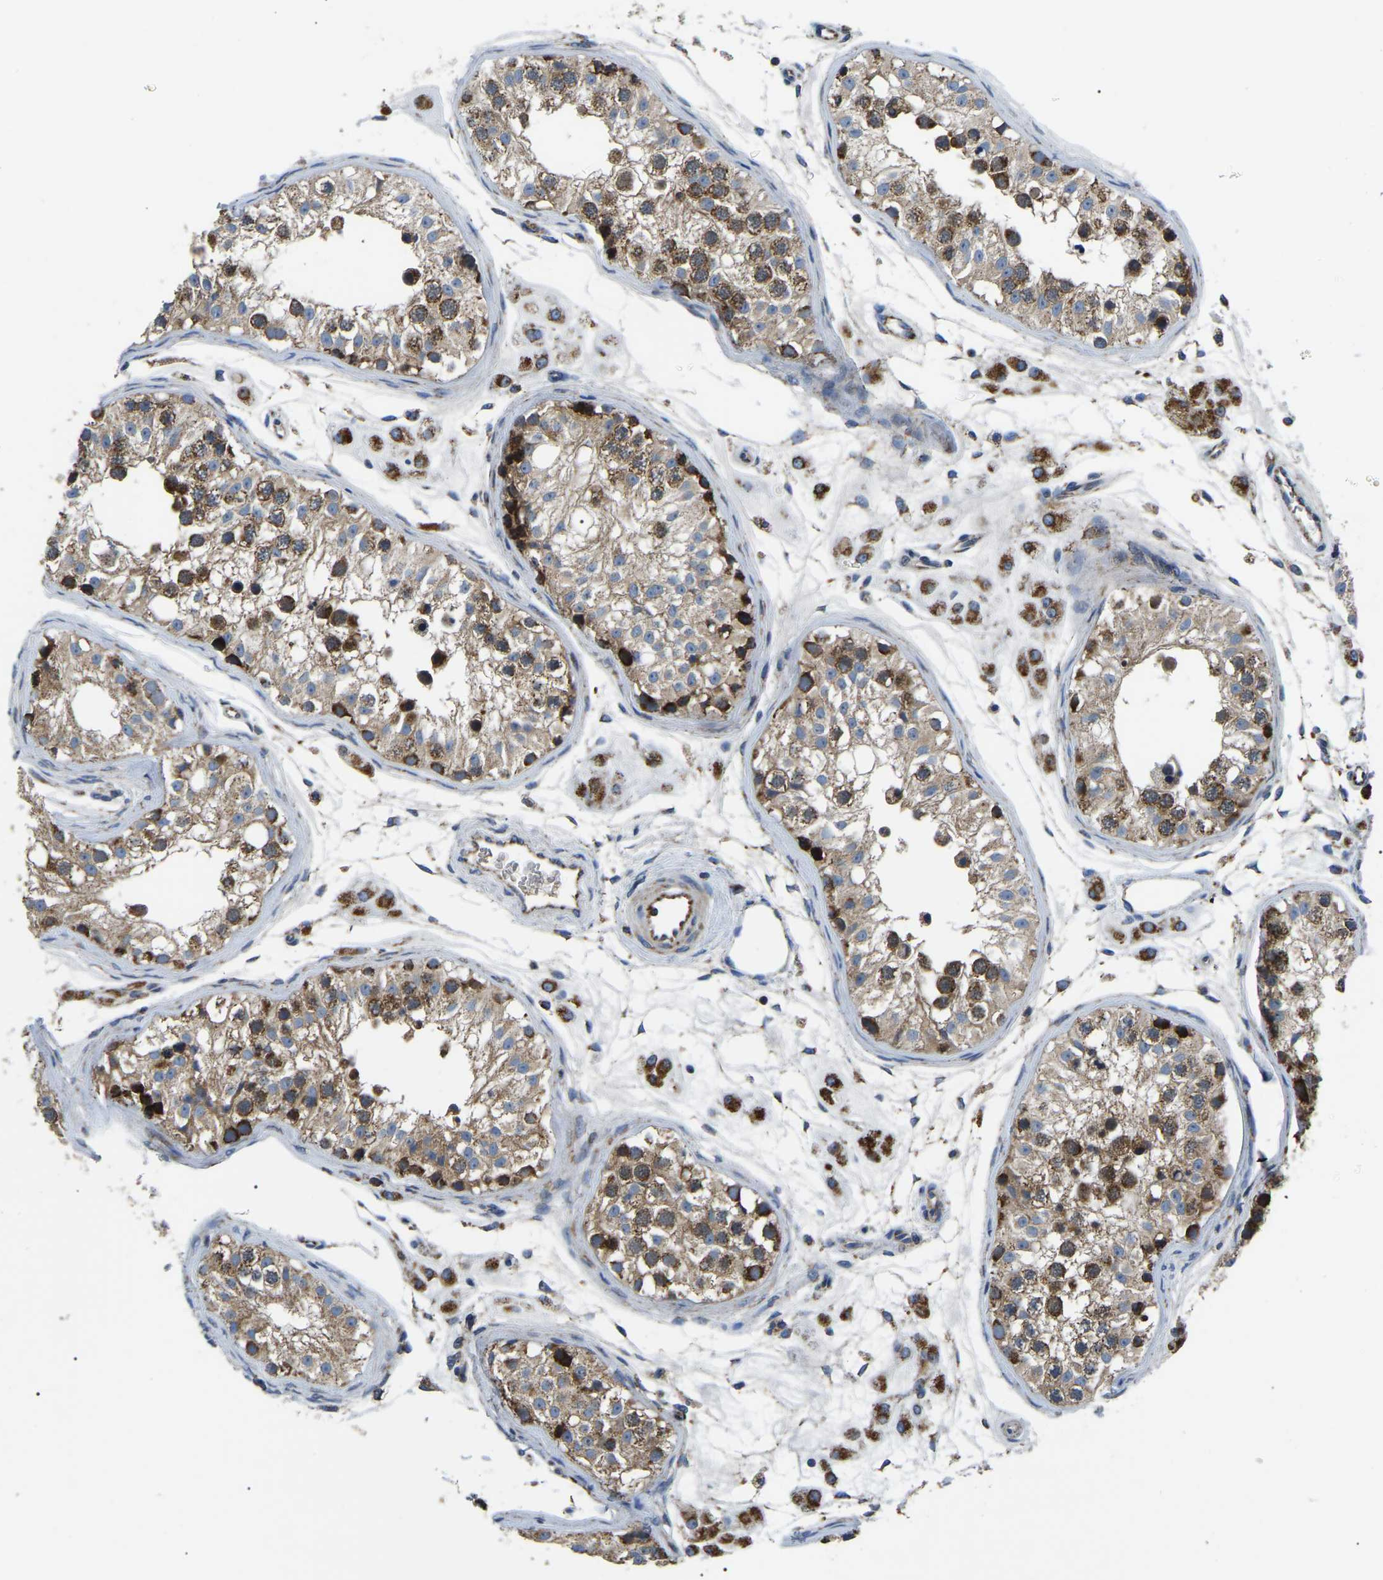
{"staining": {"intensity": "strong", "quantity": ">75%", "location": "cytoplasmic/membranous"}, "tissue": "testis", "cell_type": "Cells in seminiferous ducts", "image_type": "normal", "snomed": [{"axis": "morphology", "description": "Normal tissue, NOS"}, {"axis": "morphology", "description": "Adenocarcinoma, metastatic, NOS"}, {"axis": "topography", "description": "Testis"}], "caption": "Immunohistochemistry (IHC) staining of benign testis, which shows high levels of strong cytoplasmic/membranous expression in approximately >75% of cells in seminiferous ducts indicating strong cytoplasmic/membranous protein staining. The staining was performed using DAB (3,3'-diaminobenzidine) (brown) for protein detection and nuclei were counterstained in hematoxylin (blue).", "gene": "PPM1E", "patient": {"sex": "male", "age": 26}}